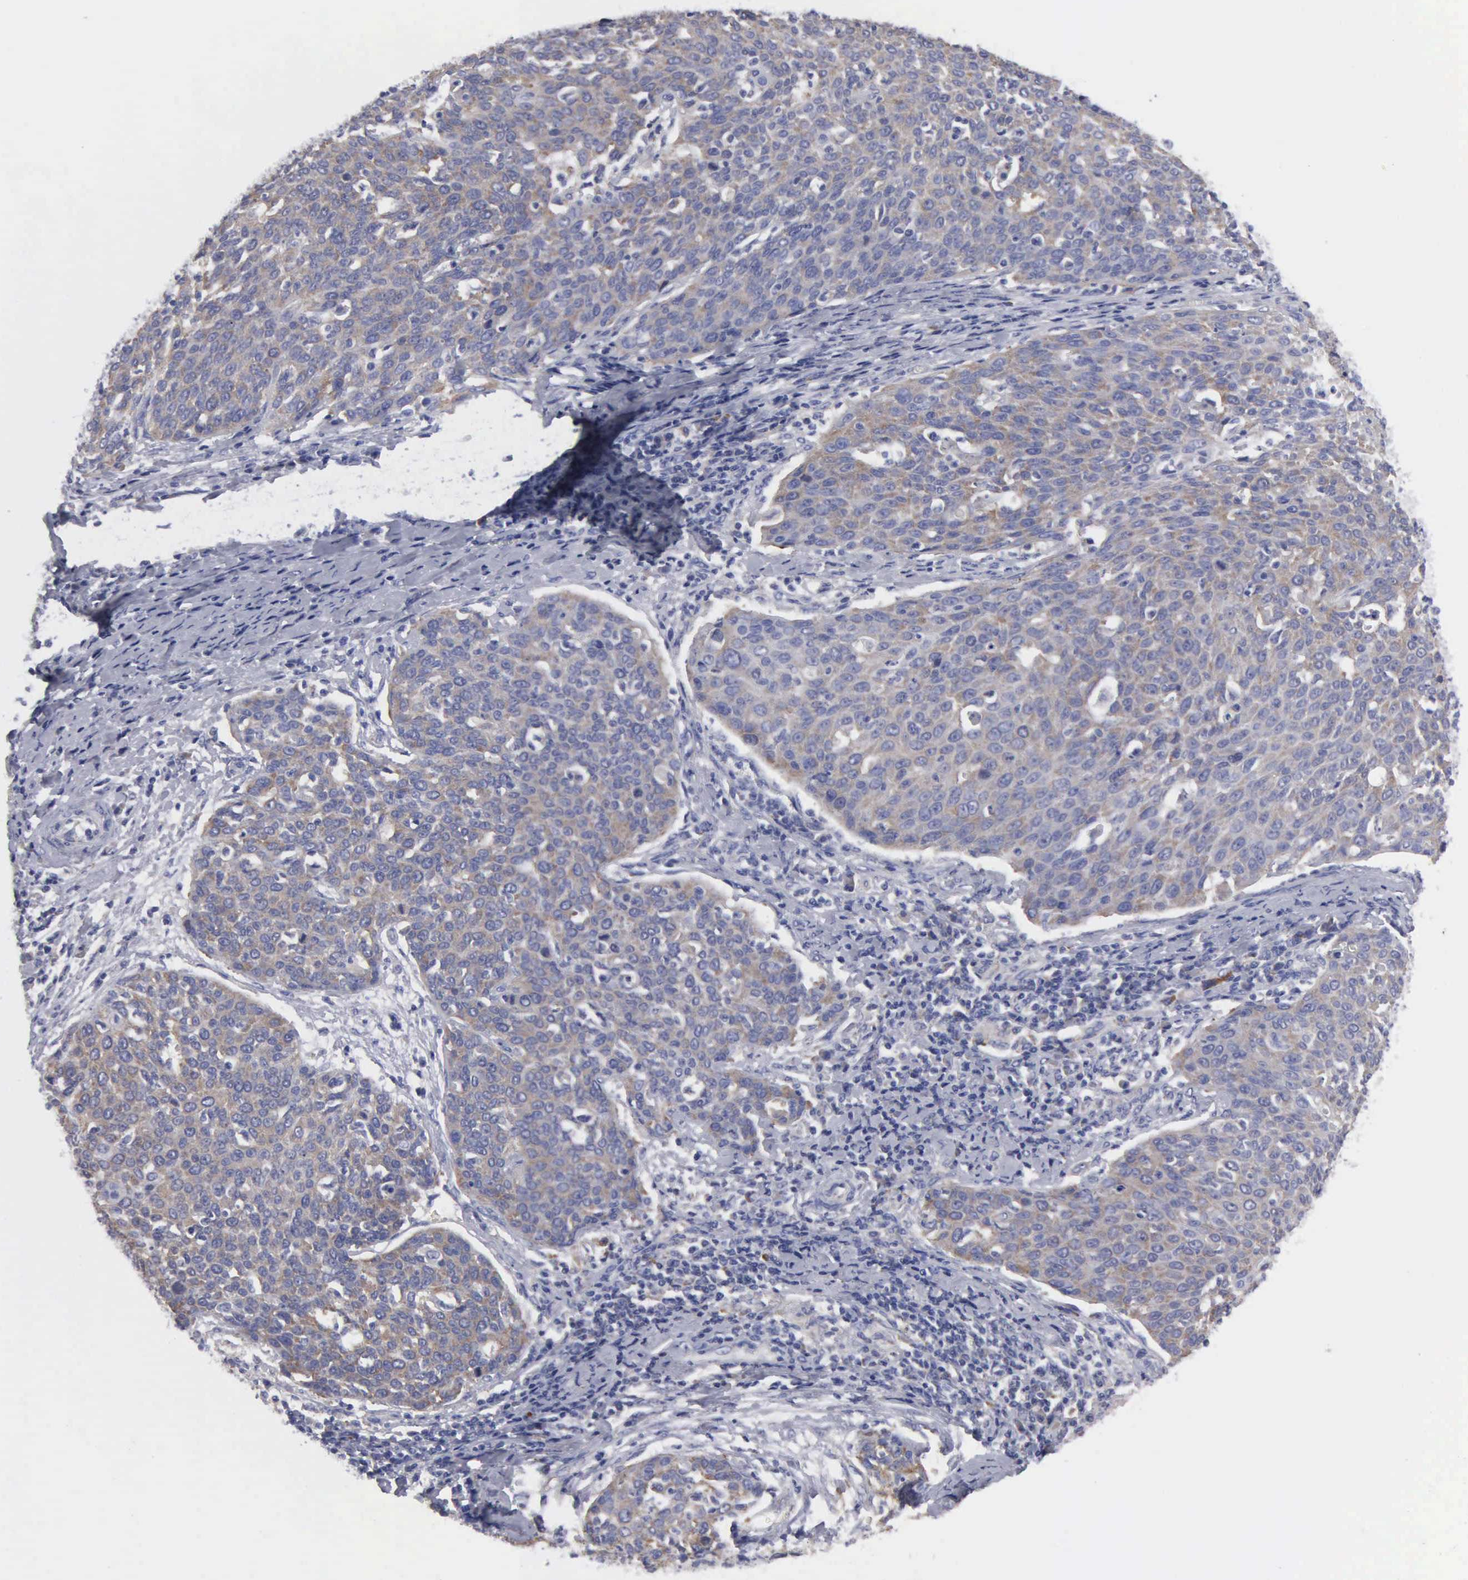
{"staining": {"intensity": "weak", "quantity": "25%-75%", "location": "cytoplasmic/membranous"}, "tissue": "cervical cancer", "cell_type": "Tumor cells", "image_type": "cancer", "snomed": [{"axis": "morphology", "description": "Squamous cell carcinoma, NOS"}, {"axis": "topography", "description": "Cervix"}], "caption": "Immunohistochemistry (IHC) staining of cervical cancer (squamous cell carcinoma), which reveals low levels of weak cytoplasmic/membranous positivity in approximately 25%-75% of tumor cells indicating weak cytoplasmic/membranous protein positivity. The staining was performed using DAB (3,3'-diaminobenzidine) (brown) for protein detection and nuclei were counterstained in hematoxylin (blue).", "gene": "TXLNG", "patient": {"sex": "female", "age": 38}}